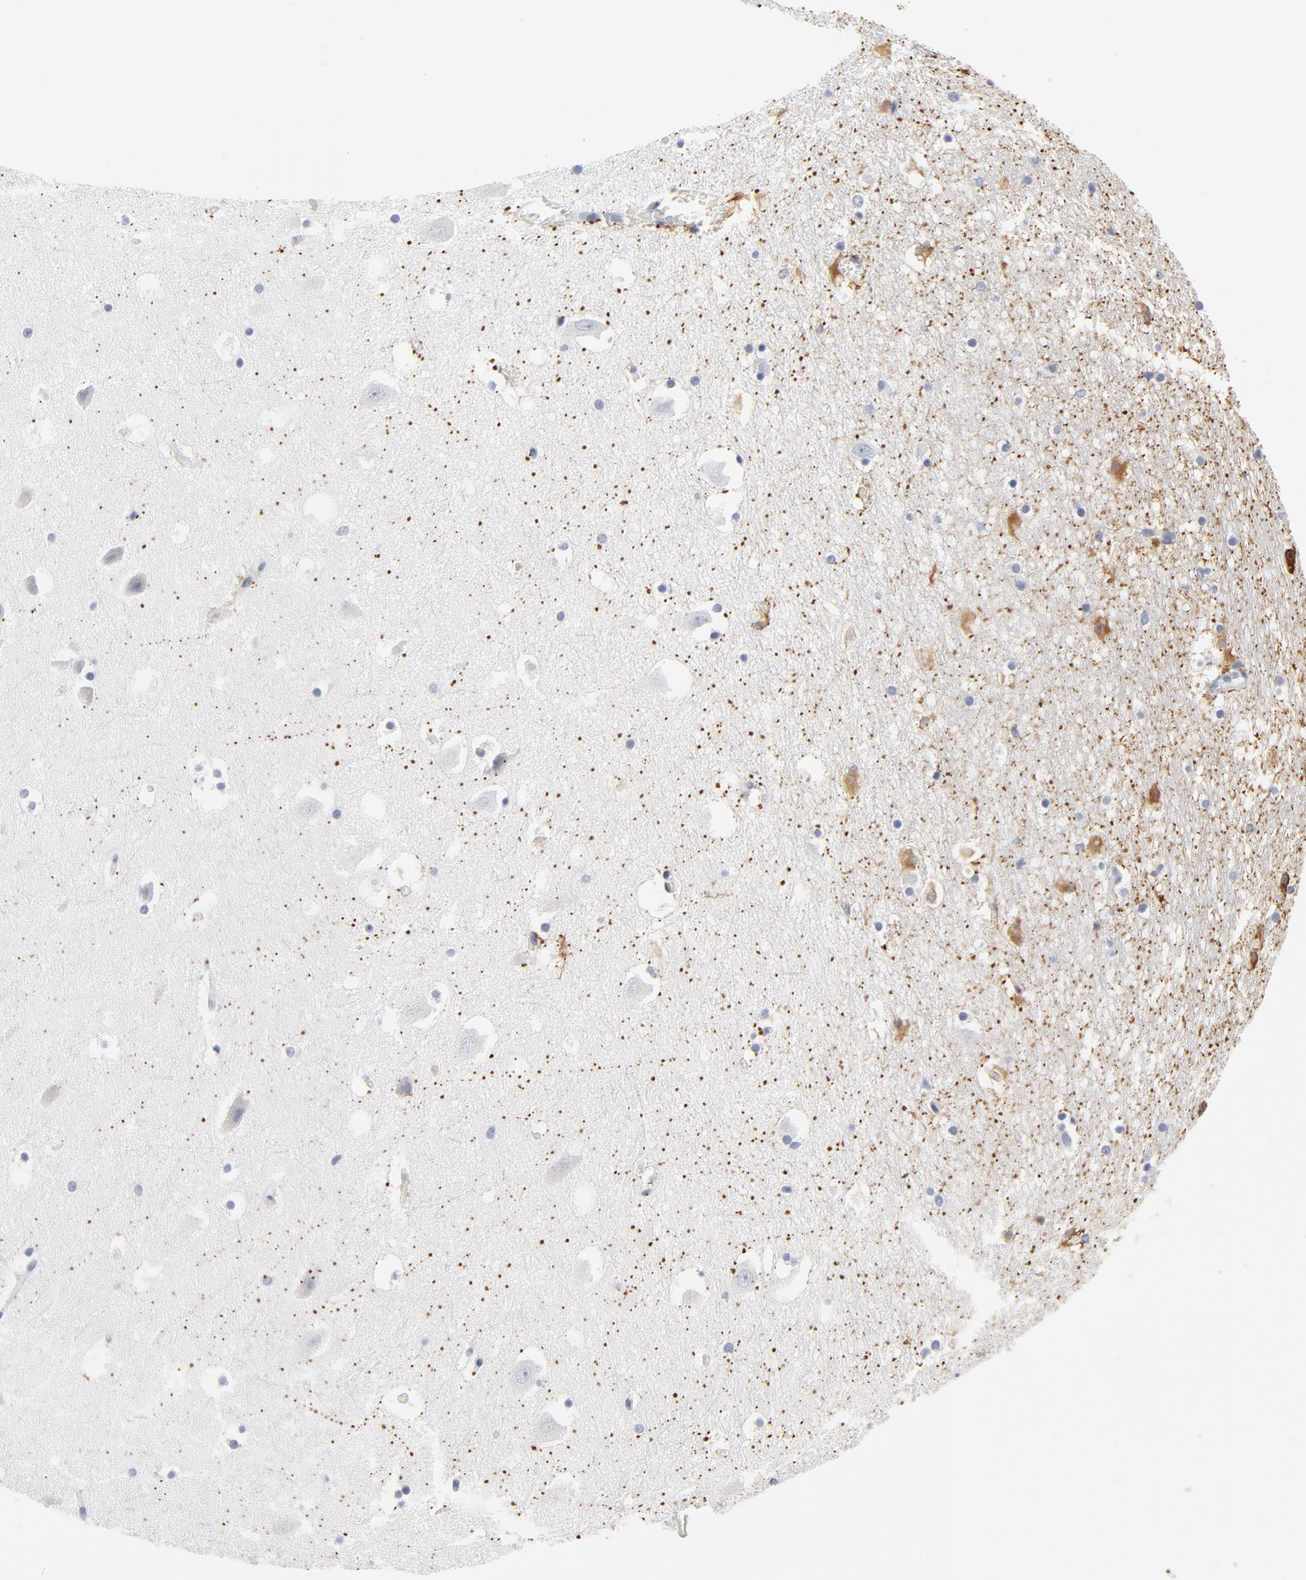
{"staining": {"intensity": "weak", "quantity": "25%-75%", "location": "cytoplasmic/membranous"}, "tissue": "hippocampus", "cell_type": "Glial cells", "image_type": "normal", "snomed": [{"axis": "morphology", "description": "Normal tissue, NOS"}, {"axis": "topography", "description": "Hippocampus"}], "caption": "Immunohistochemistry (DAB) staining of unremarkable human hippocampus reveals weak cytoplasmic/membranous protein positivity in approximately 25%-75% of glial cells.", "gene": "KCNK13", "patient": {"sex": "male", "age": 45}}